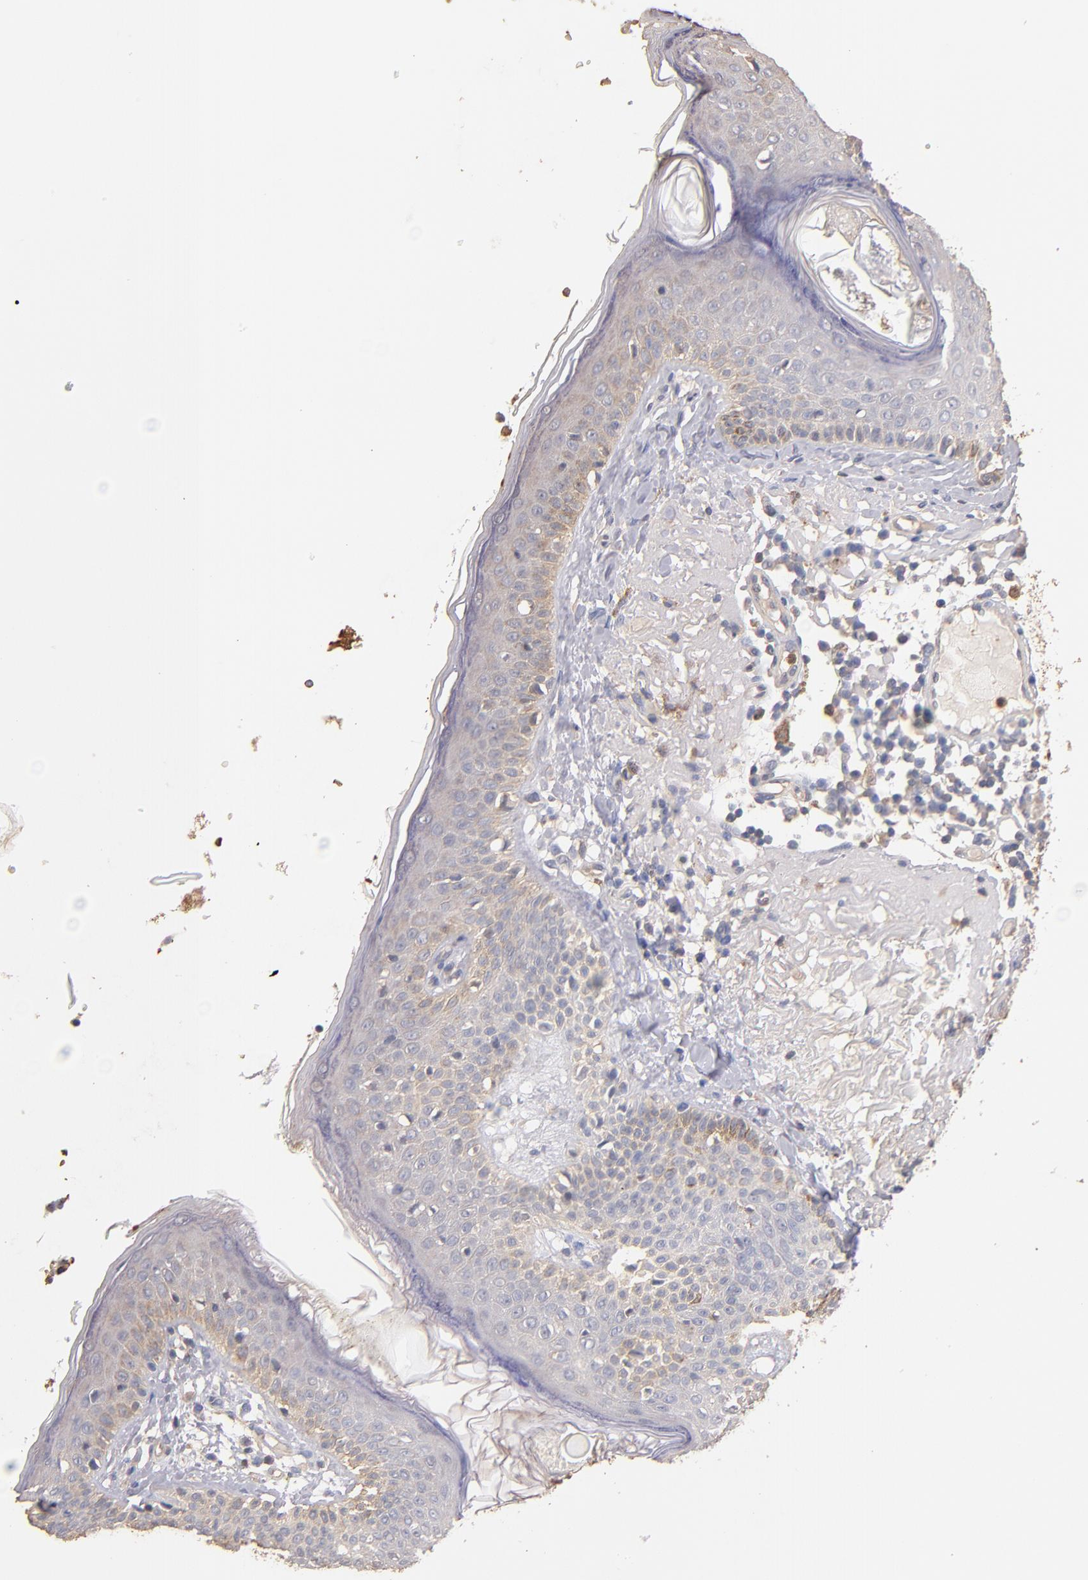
{"staining": {"intensity": "weak", "quantity": "<25%", "location": "cytoplasmic/membranous"}, "tissue": "skin cancer", "cell_type": "Tumor cells", "image_type": "cancer", "snomed": [{"axis": "morphology", "description": "Basal cell carcinoma"}, {"axis": "topography", "description": "Skin"}], "caption": "High power microscopy micrograph of an IHC photomicrograph of skin basal cell carcinoma, revealing no significant staining in tumor cells.", "gene": "RO60", "patient": {"sex": "male", "age": 74}}